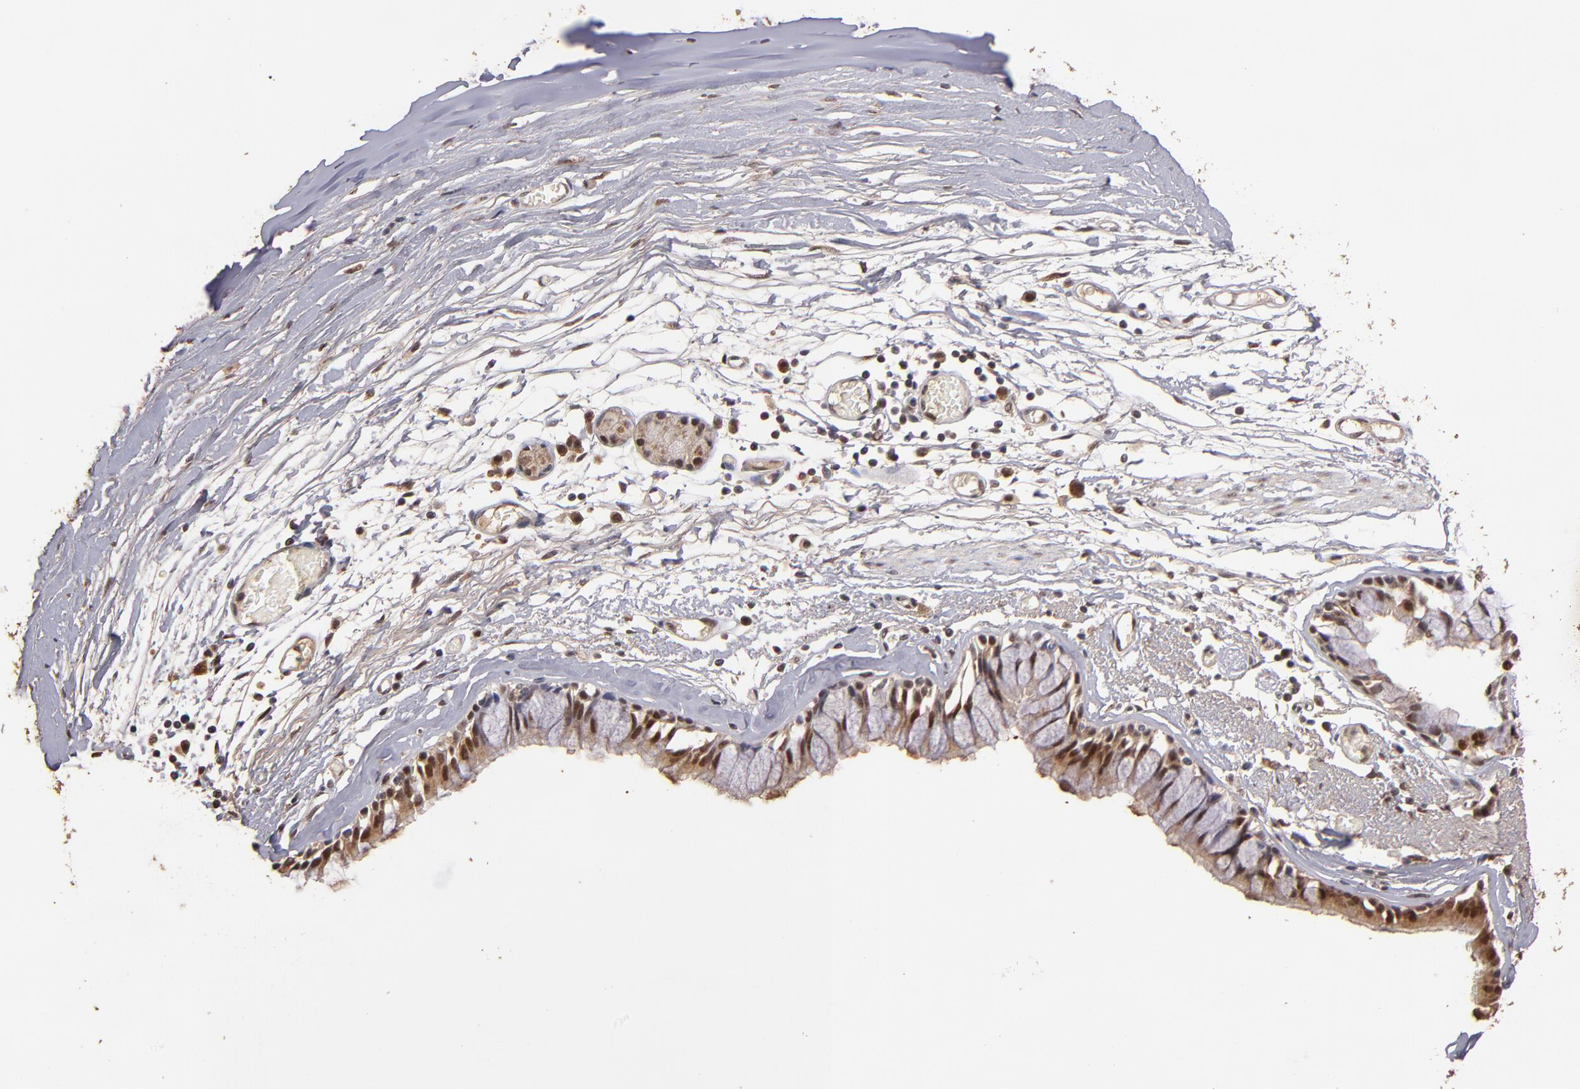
{"staining": {"intensity": "moderate", "quantity": "25%-75%", "location": "cytoplasmic/membranous,nuclear"}, "tissue": "bronchus", "cell_type": "Respiratory epithelial cells", "image_type": "normal", "snomed": [{"axis": "morphology", "description": "Normal tissue, NOS"}, {"axis": "topography", "description": "Bronchus"}, {"axis": "topography", "description": "Lung"}], "caption": "DAB (3,3'-diaminobenzidine) immunohistochemical staining of normal human bronchus displays moderate cytoplasmic/membranous,nuclear protein expression in about 25%-75% of respiratory epithelial cells.", "gene": "EAPP", "patient": {"sex": "female", "age": 56}}